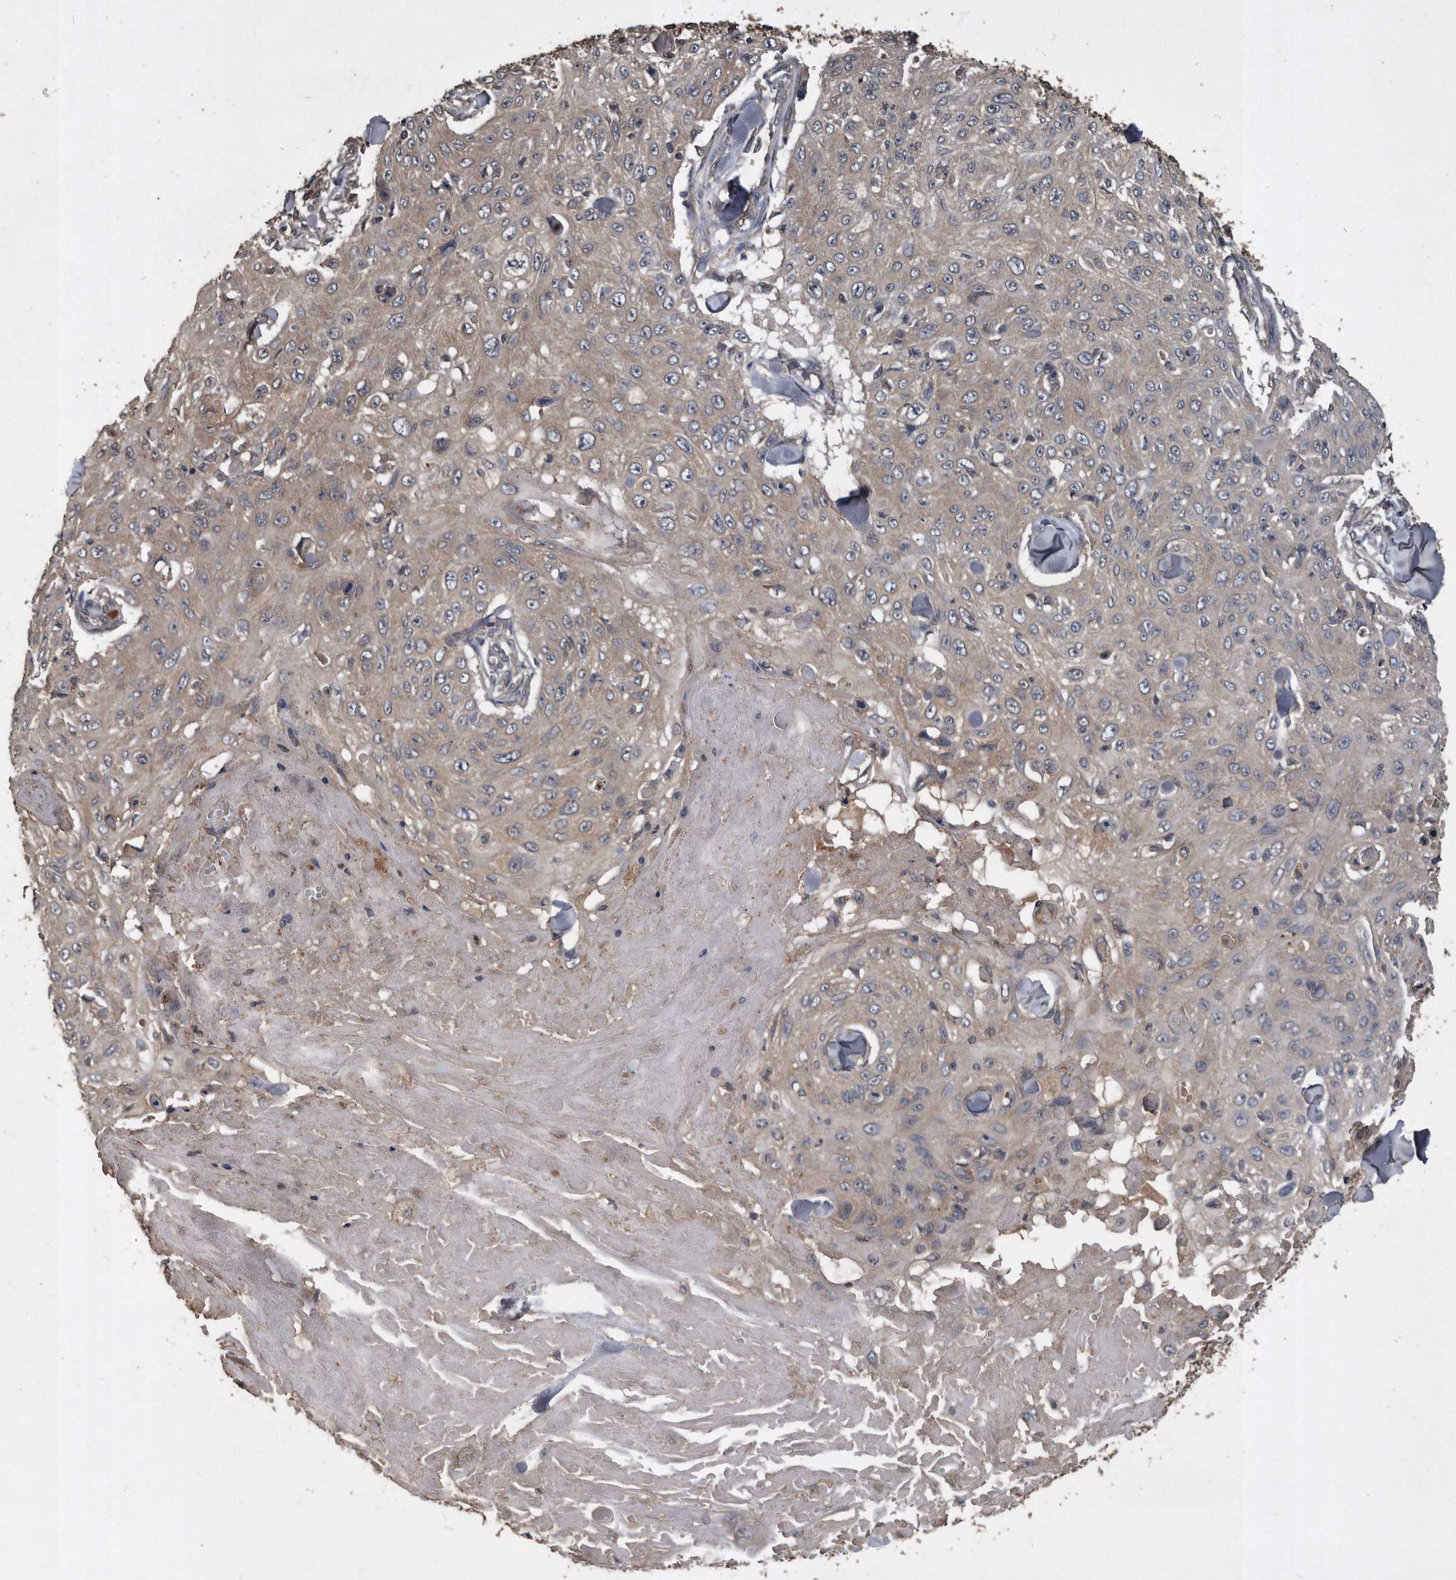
{"staining": {"intensity": "weak", "quantity": ">75%", "location": "cytoplasmic/membranous"}, "tissue": "skin cancer", "cell_type": "Tumor cells", "image_type": "cancer", "snomed": [{"axis": "morphology", "description": "Squamous cell carcinoma, NOS"}, {"axis": "topography", "description": "Skin"}], "caption": "Immunohistochemistry micrograph of squamous cell carcinoma (skin) stained for a protein (brown), which demonstrates low levels of weak cytoplasmic/membranous staining in about >75% of tumor cells.", "gene": "NRBP1", "patient": {"sex": "male", "age": 86}}